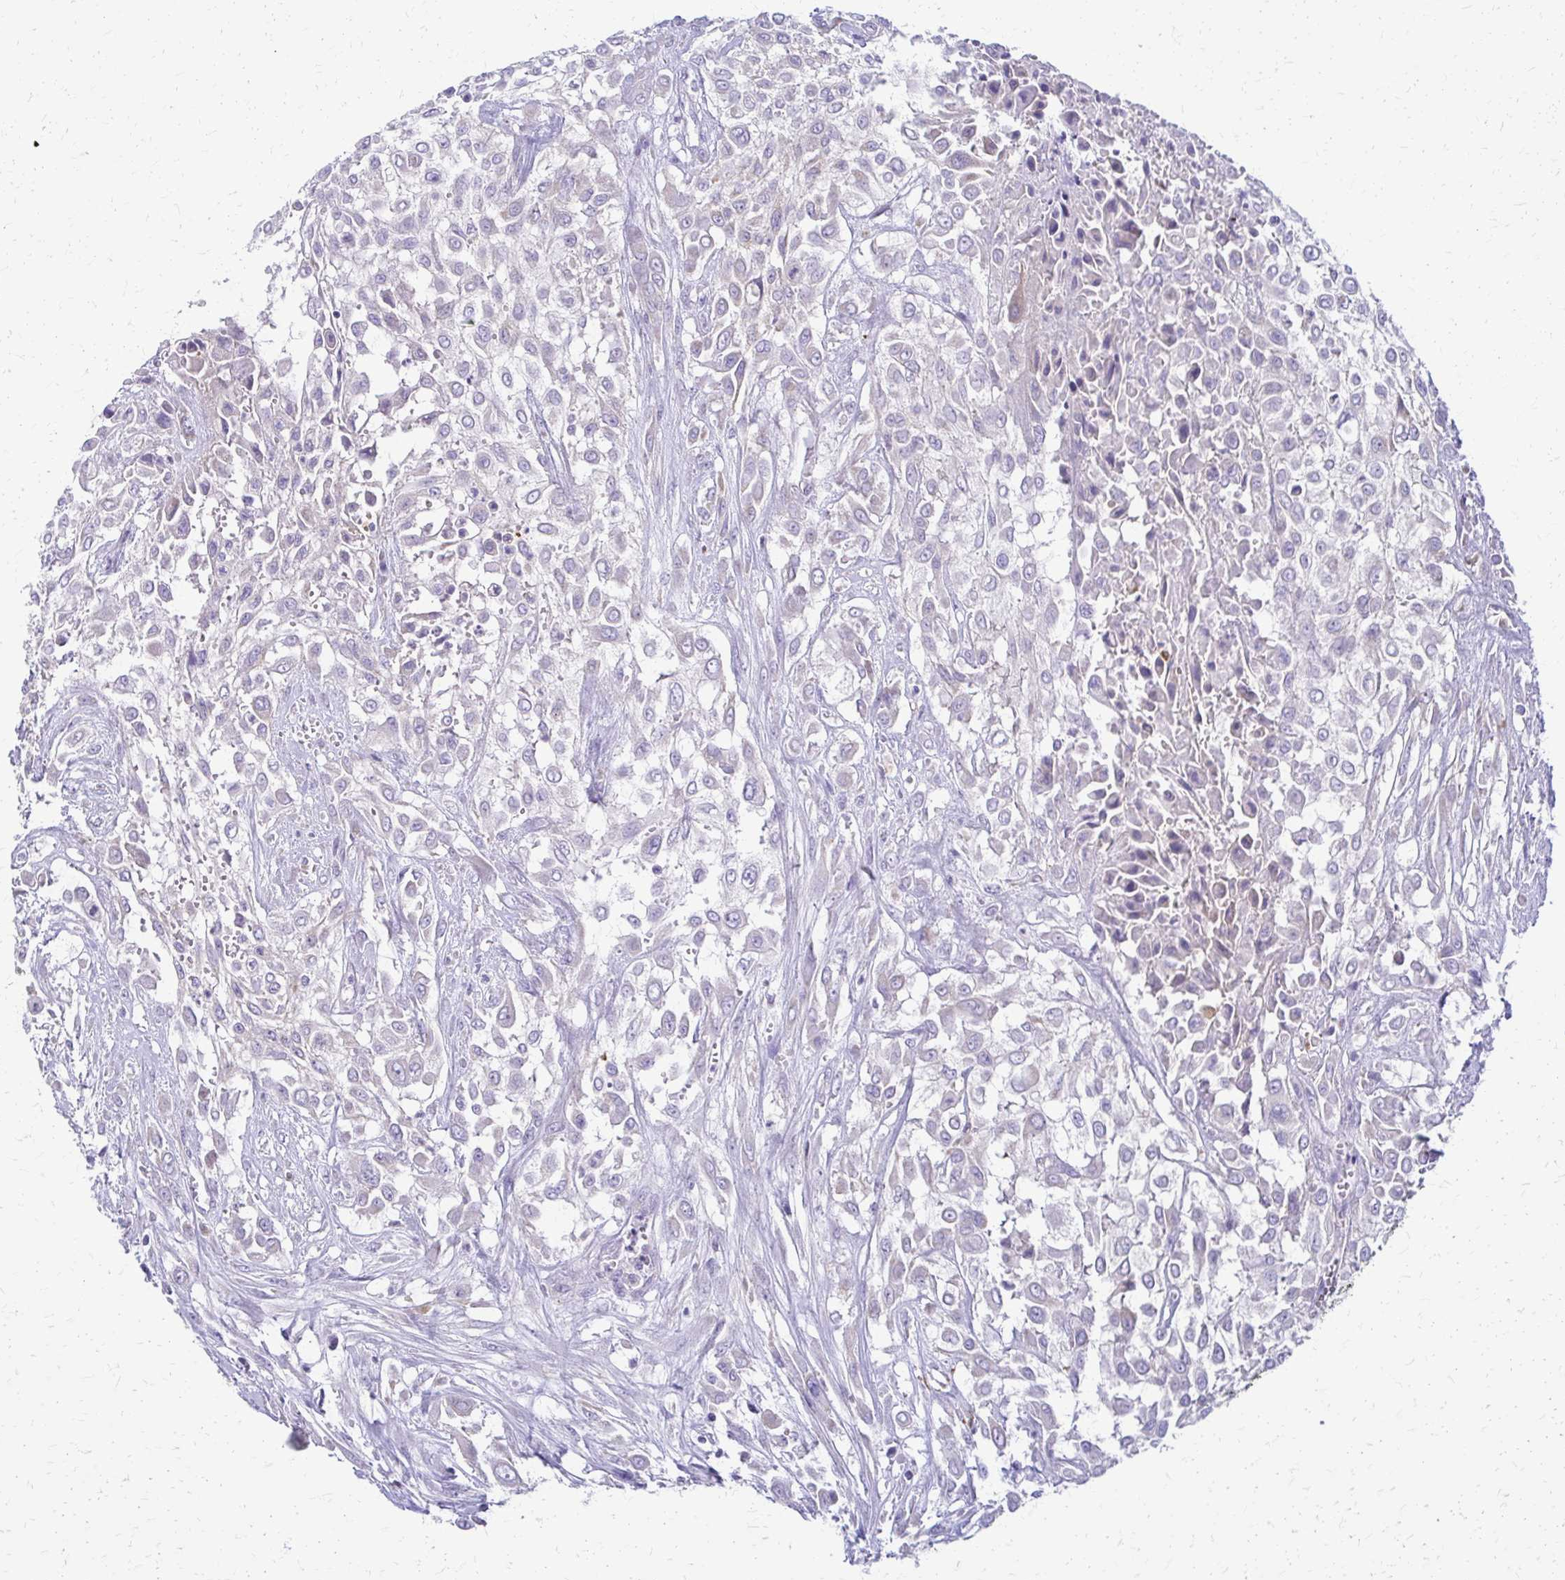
{"staining": {"intensity": "negative", "quantity": "none", "location": "none"}, "tissue": "urothelial cancer", "cell_type": "Tumor cells", "image_type": "cancer", "snomed": [{"axis": "morphology", "description": "Urothelial carcinoma, High grade"}, {"axis": "topography", "description": "Urinary bladder"}], "caption": "Micrograph shows no protein staining in tumor cells of urothelial cancer tissue. The staining is performed using DAB (3,3'-diaminobenzidine) brown chromogen with nuclei counter-stained in using hematoxylin.", "gene": "SAMD13", "patient": {"sex": "male", "age": 57}}